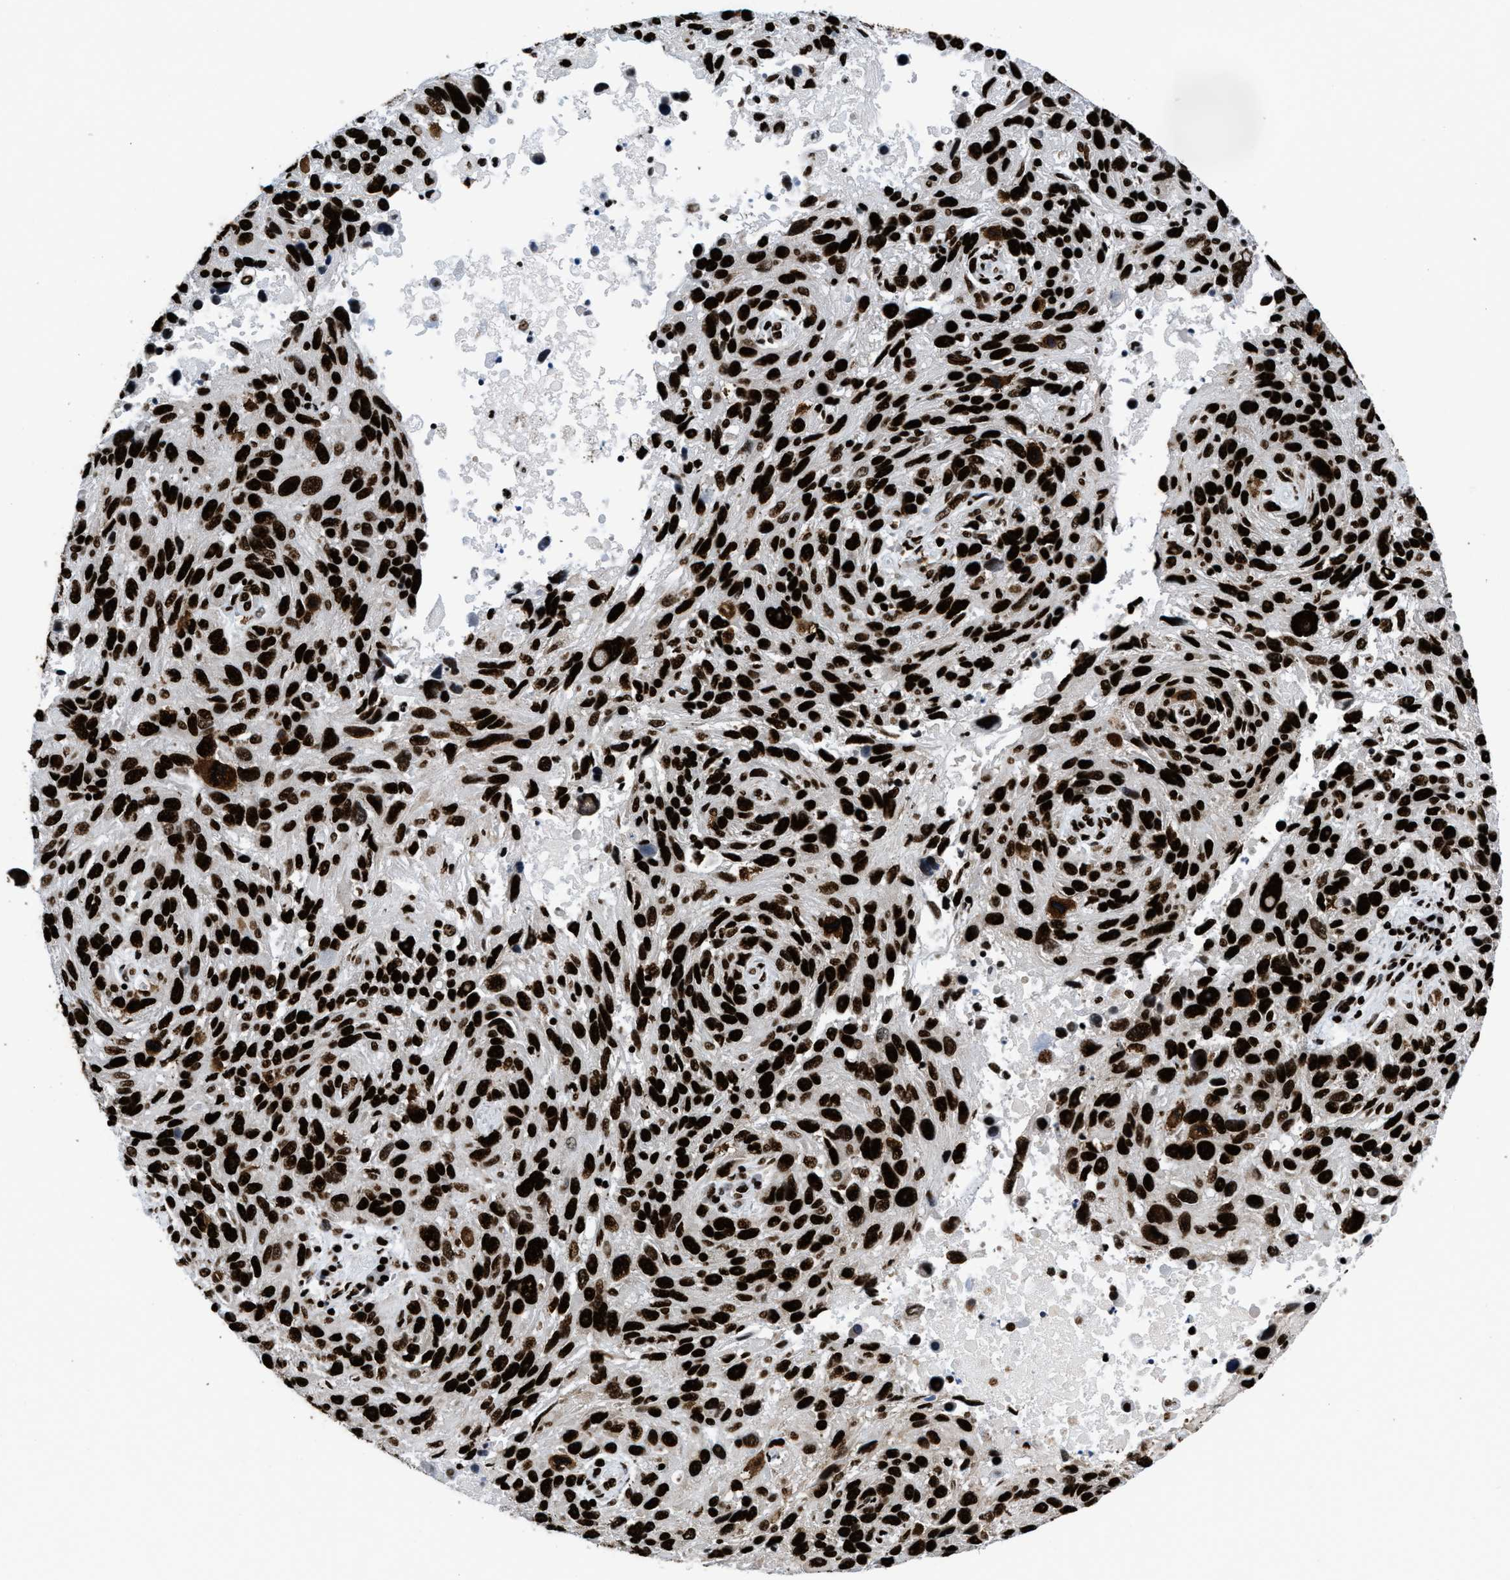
{"staining": {"intensity": "strong", "quantity": ">75%", "location": "nuclear"}, "tissue": "melanoma", "cell_type": "Tumor cells", "image_type": "cancer", "snomed": [{"axis": "morphology", "description": "Malignant melanoma, NOS"}, {"axis": "topography", "description": "Skin"}], "caption": "Brown immunohistochemical staining in human melanoma exhibits strong nuclear staining in approximately >75% of tumor cells.", "gene": "HNRNPM", "patient": {"sex": "male", "age": 53}}